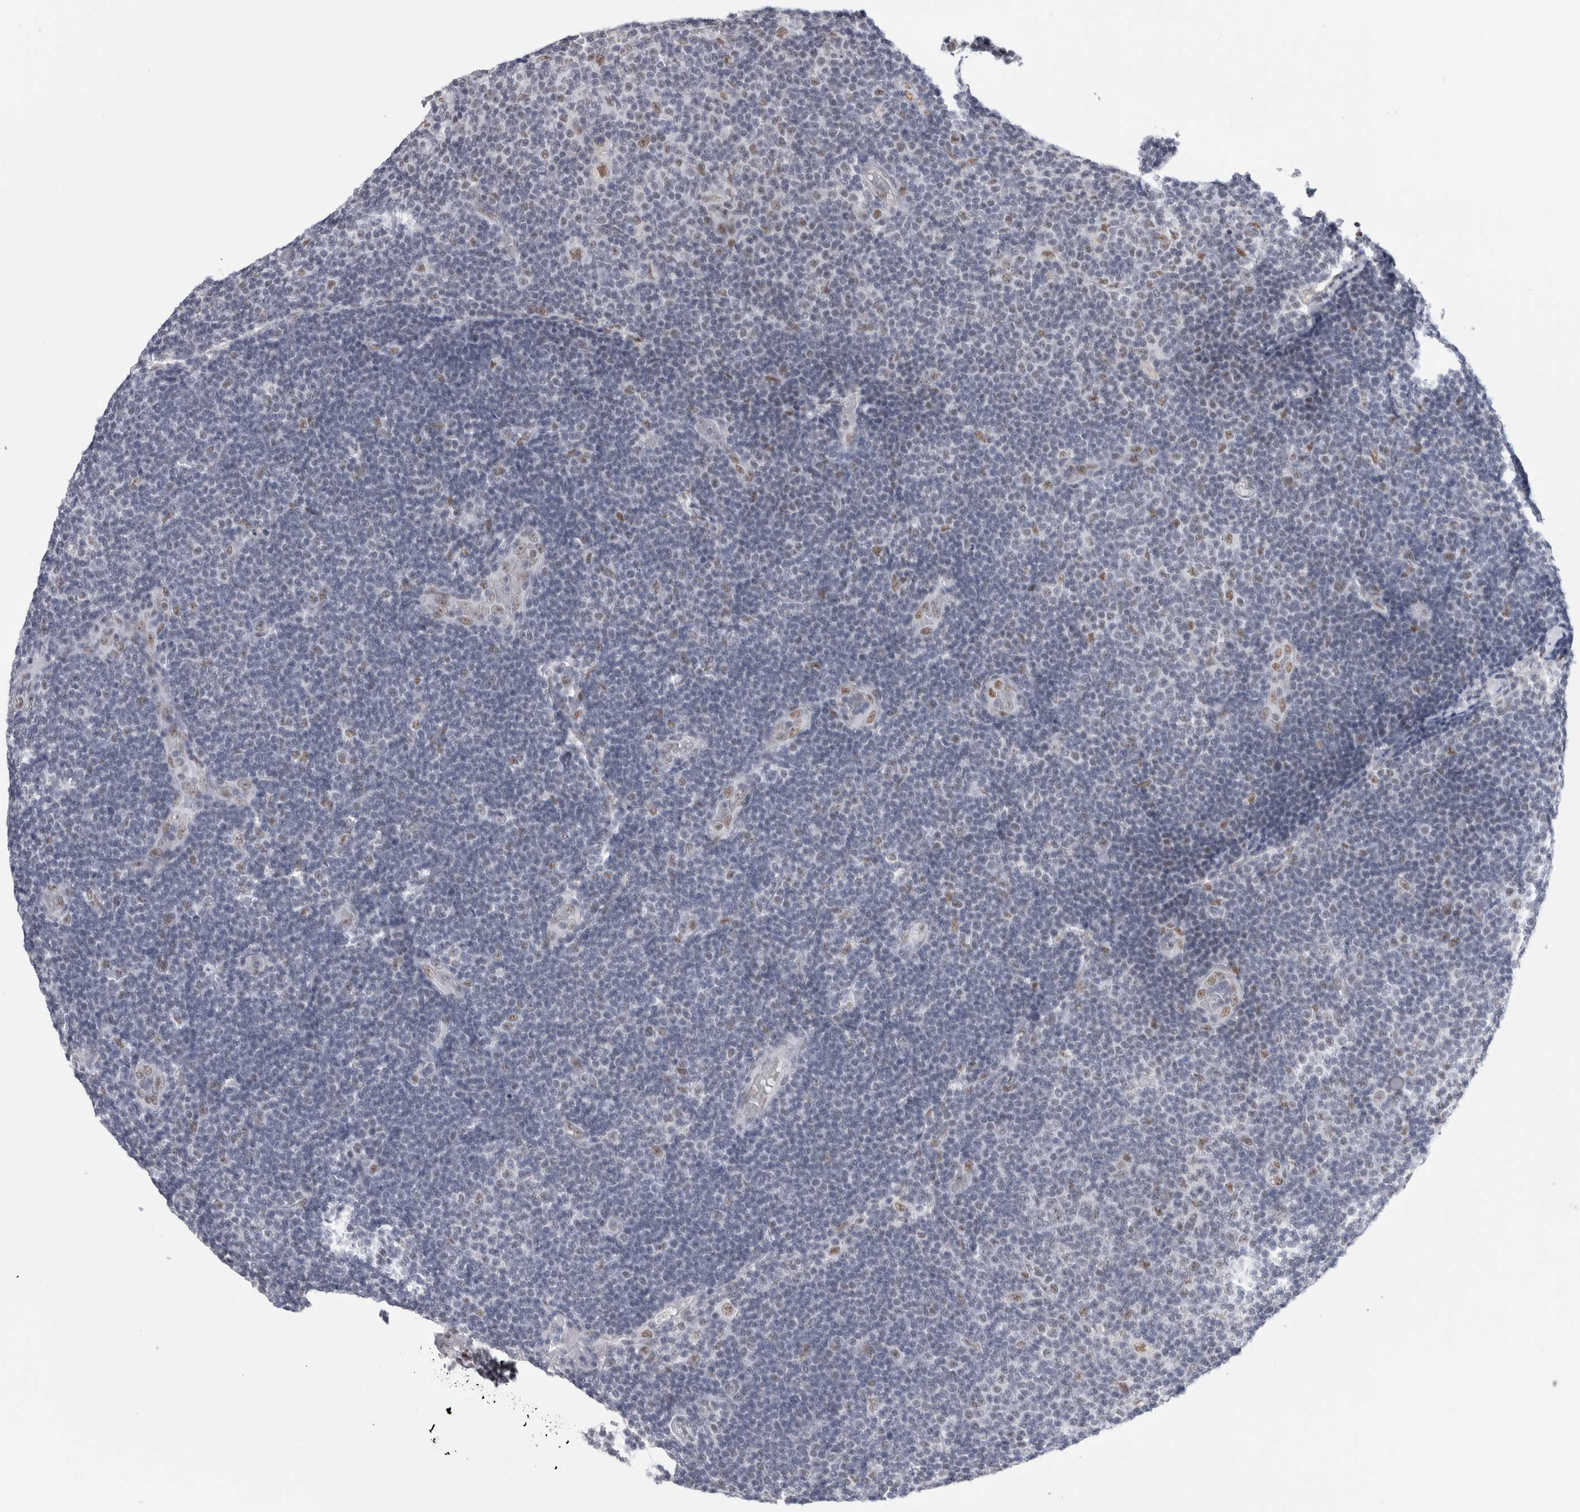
{"staining": {"intensity": "moderate", "quantity": "25%-75%", "location": "nuclear"}, "tissue": "lymphoma", "cell_type": "Tumor cells", "image_type": "cancer", "snomed": [{"axis": "morphology", "description": "Malignant lymphoma, non-Hodgkin's type, Low grade"}, {"axis": "topography", "description": "Lymph node"}], "caption": "Malignant lymphoma, non-Hodgkin's type (low-grade) stained with immunohistochemistry demonstrates moderate nuclear positivity in about 25%-75% of tumor cells.", "gene": "API5", "patient": {"sex": "male", "age": 83}}